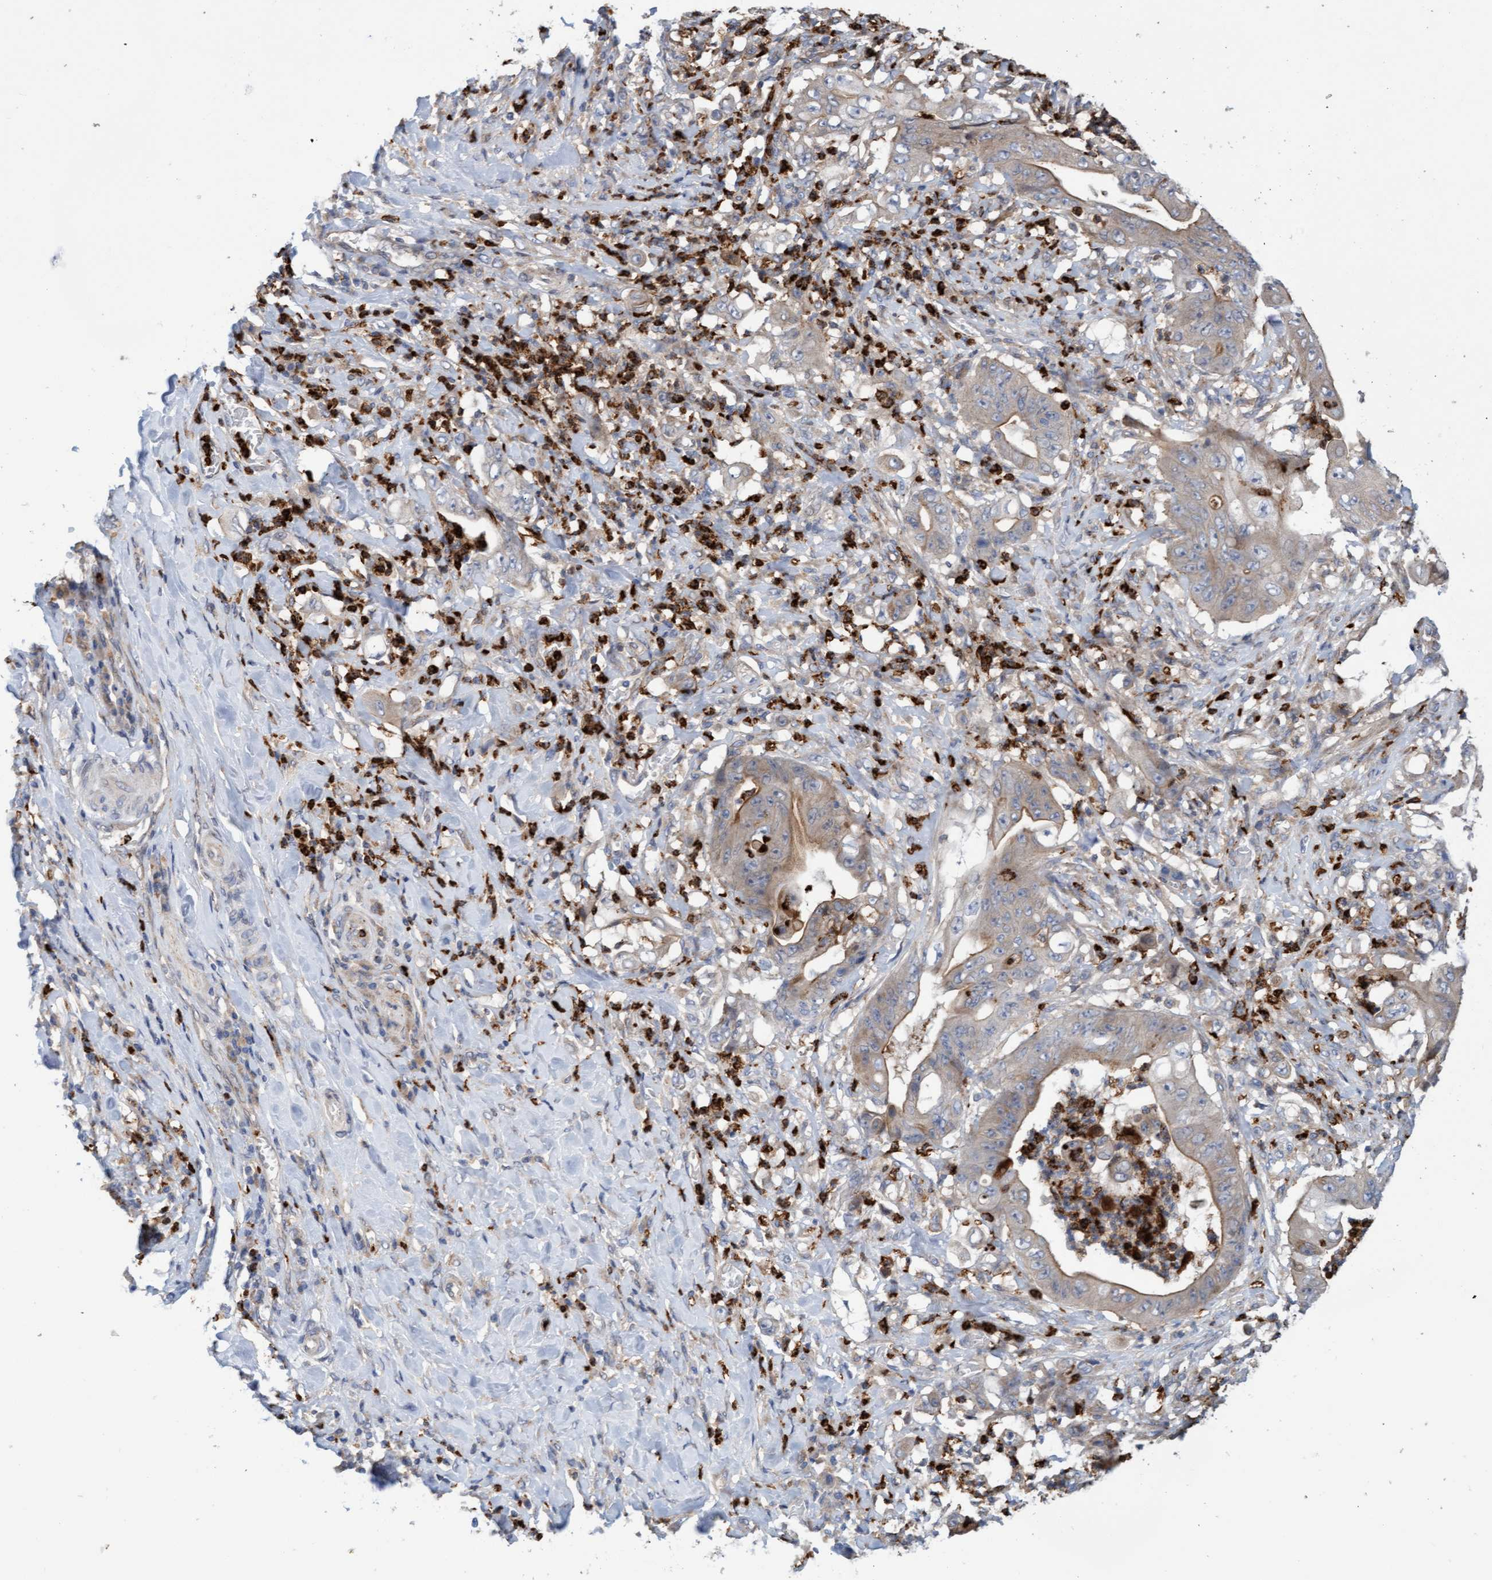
{"staining": {"intensity": "weak", "quantity": ">75%", "location": "cytoplasmic/membranous"}, "tissue": "stomach cancer", "cell_type": "Tumor cells", "image_type": "cancer", "snomed": [{"axis": "morphology", "description": "Adenocarcinoma, NOS"}, {"axis": "topography", "description": "Stomach"}], "caption": "Tumor cells display low levels of weak cytoplasmic/membranous expression in about >75% of cells in human adenocarcinoma (stomach).", "gene": "MMP8", "patient": {"sex": "female", "age": 73}}